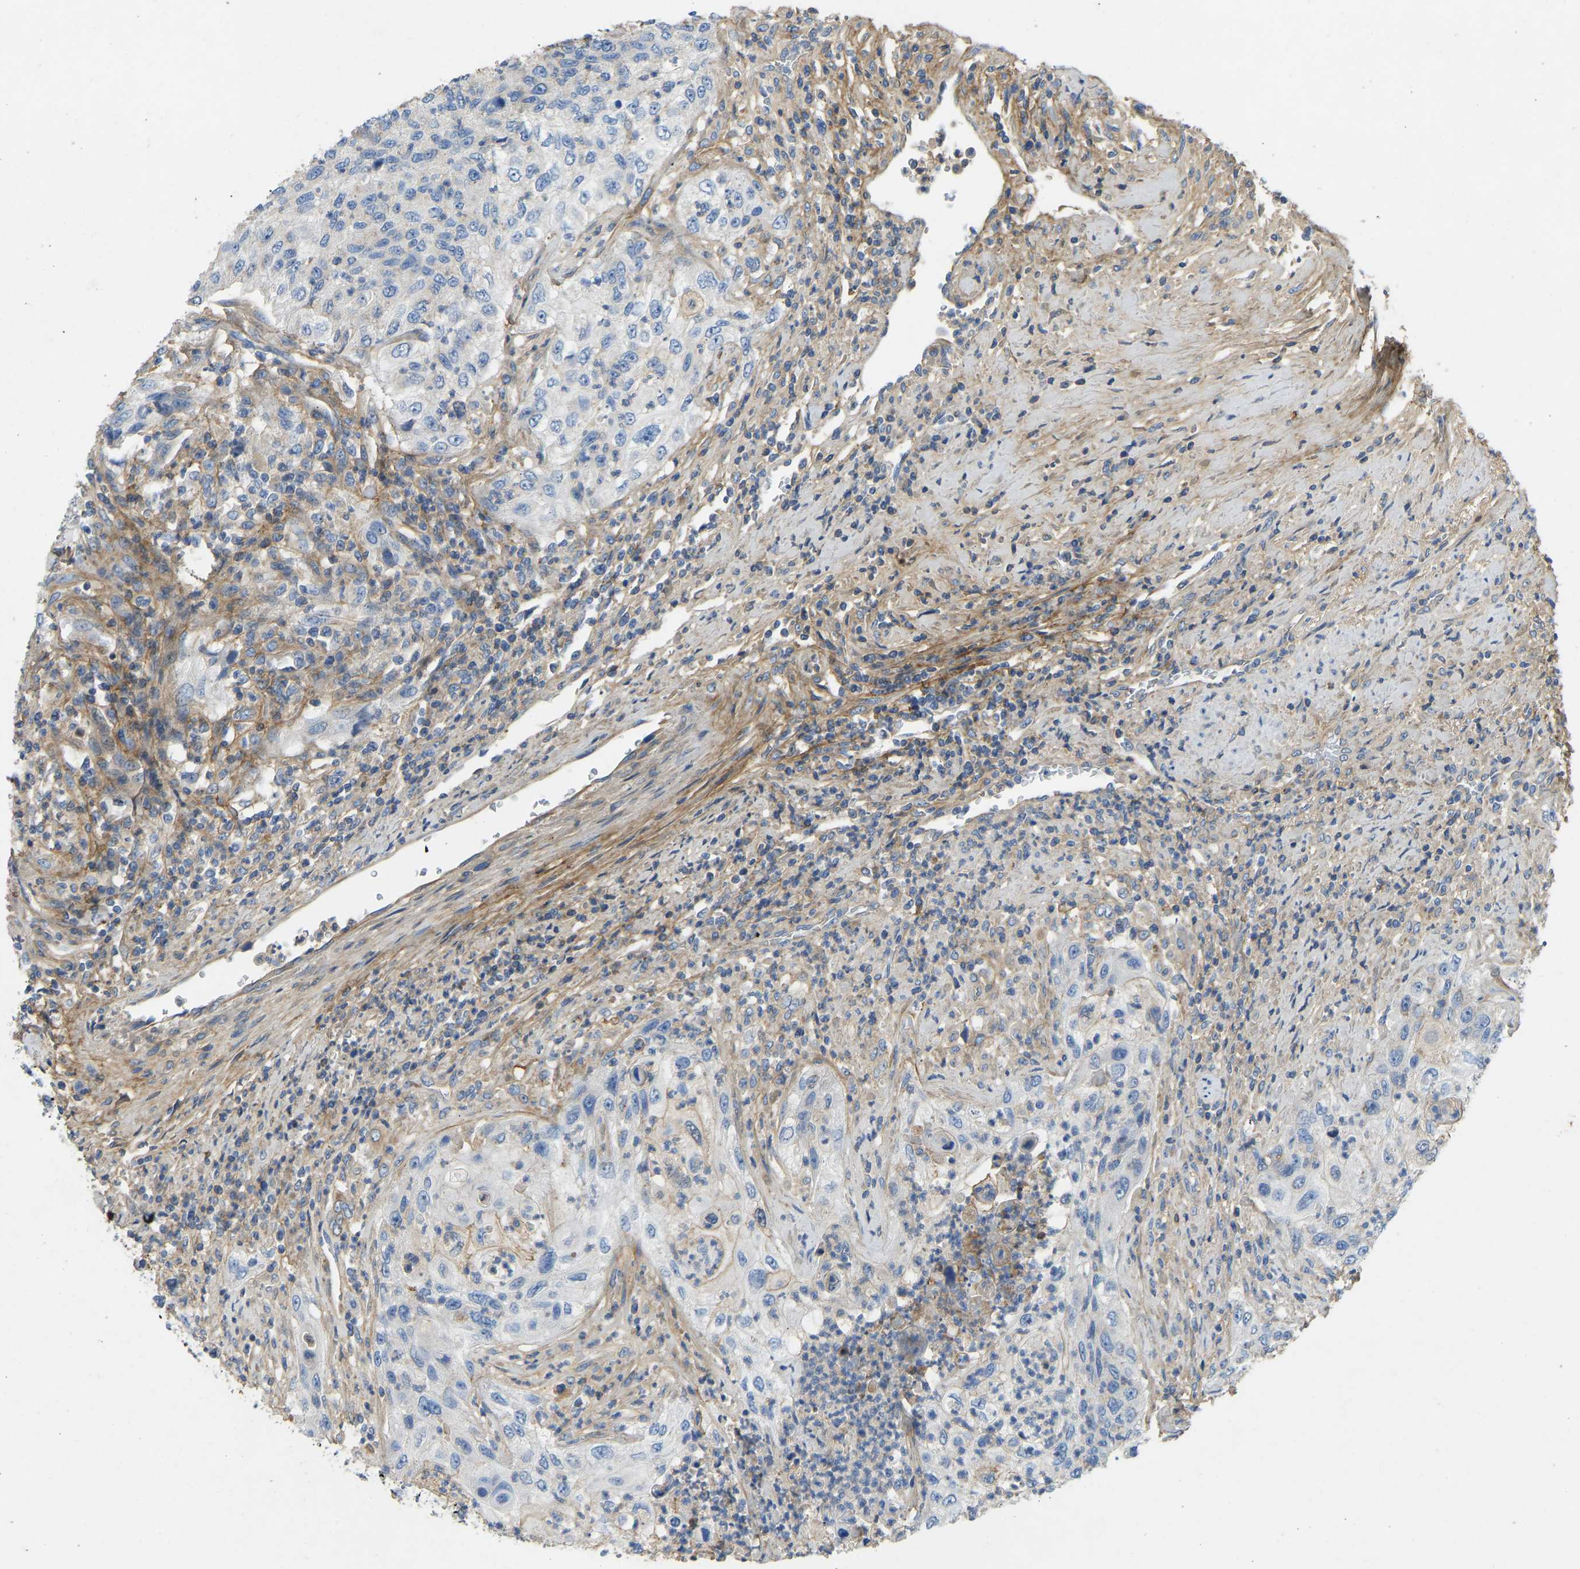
{"staining": {"intensity": "negative", "quantity": "none", "location": "none"}, "tissue": "urothelial cancer", "cell_type": "Tumor cells", "image_type": "cancer", "snomed": [{"axis": "morphology", "description": "Urothelial carcinoma, High grade"}, {"axis": "topography", "description": "Urinary bladder"}], "caption": "The photomicrograph demonstrates no significant staining in tumor cells of high-grade urothelial carcinoma.", "gene": "TECTA", "patient": {"sex": "female", "age": 60}}